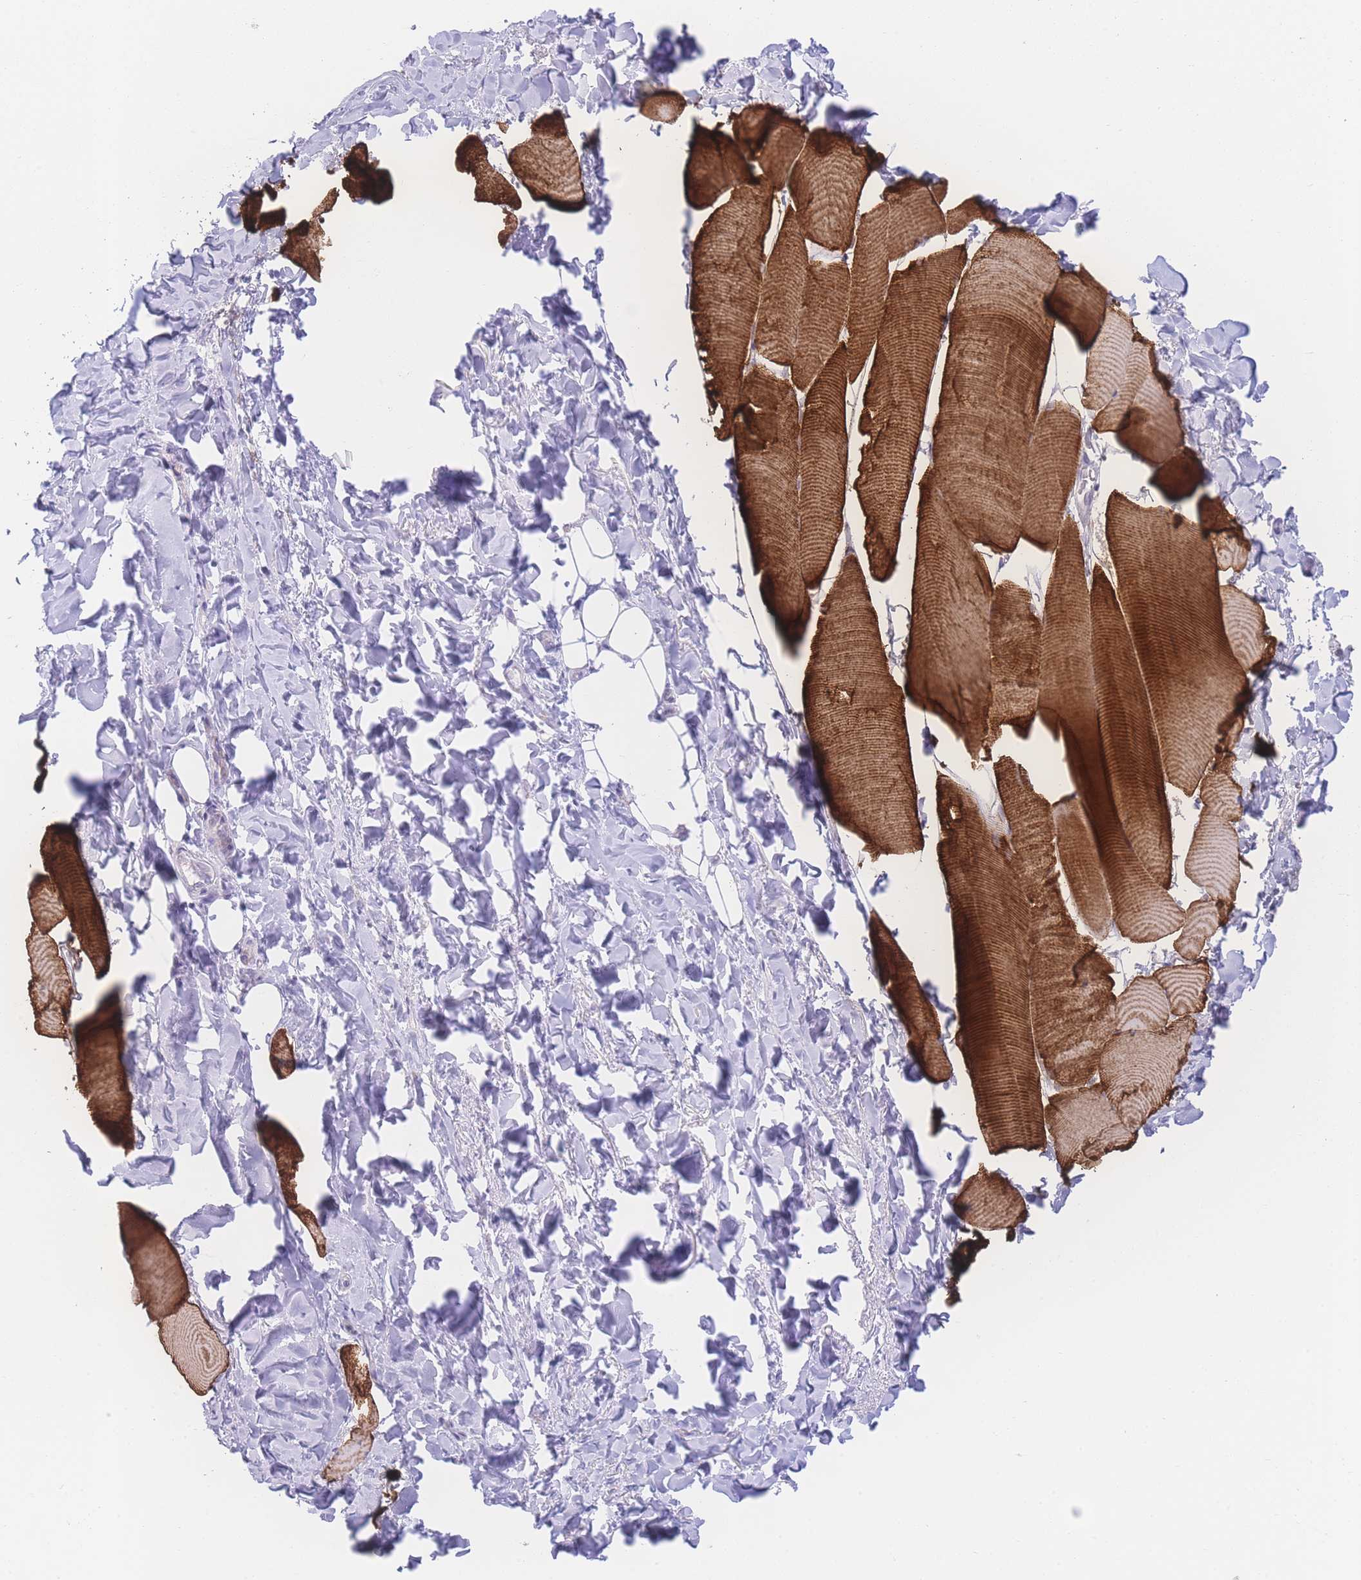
{"staining": {"intensity": "strong", "quantity": ">75%", "location": "cytoplasmic/membranous"}, "tissue": "skeletal muscle", "cell_type": "Myocytes", "image_type": "normal", "snomed": [{"axis": "morphology", "description": "Normal tissue, NOS"}, {"axis": "topography", "description": "Skeletal muscle"}], "caption": "A brown stain labels strong cytoplasmic/membranous expression of a protein in myocytes of normal skeletal muscle. The staining was performed using DAB to visualize the protein expression in brown, while the nuclei were stained in blue with hematoxylin (Magnification: 20x).", "gene": "NBEAL1", "patient": {"sex": "male", "age": 25}}